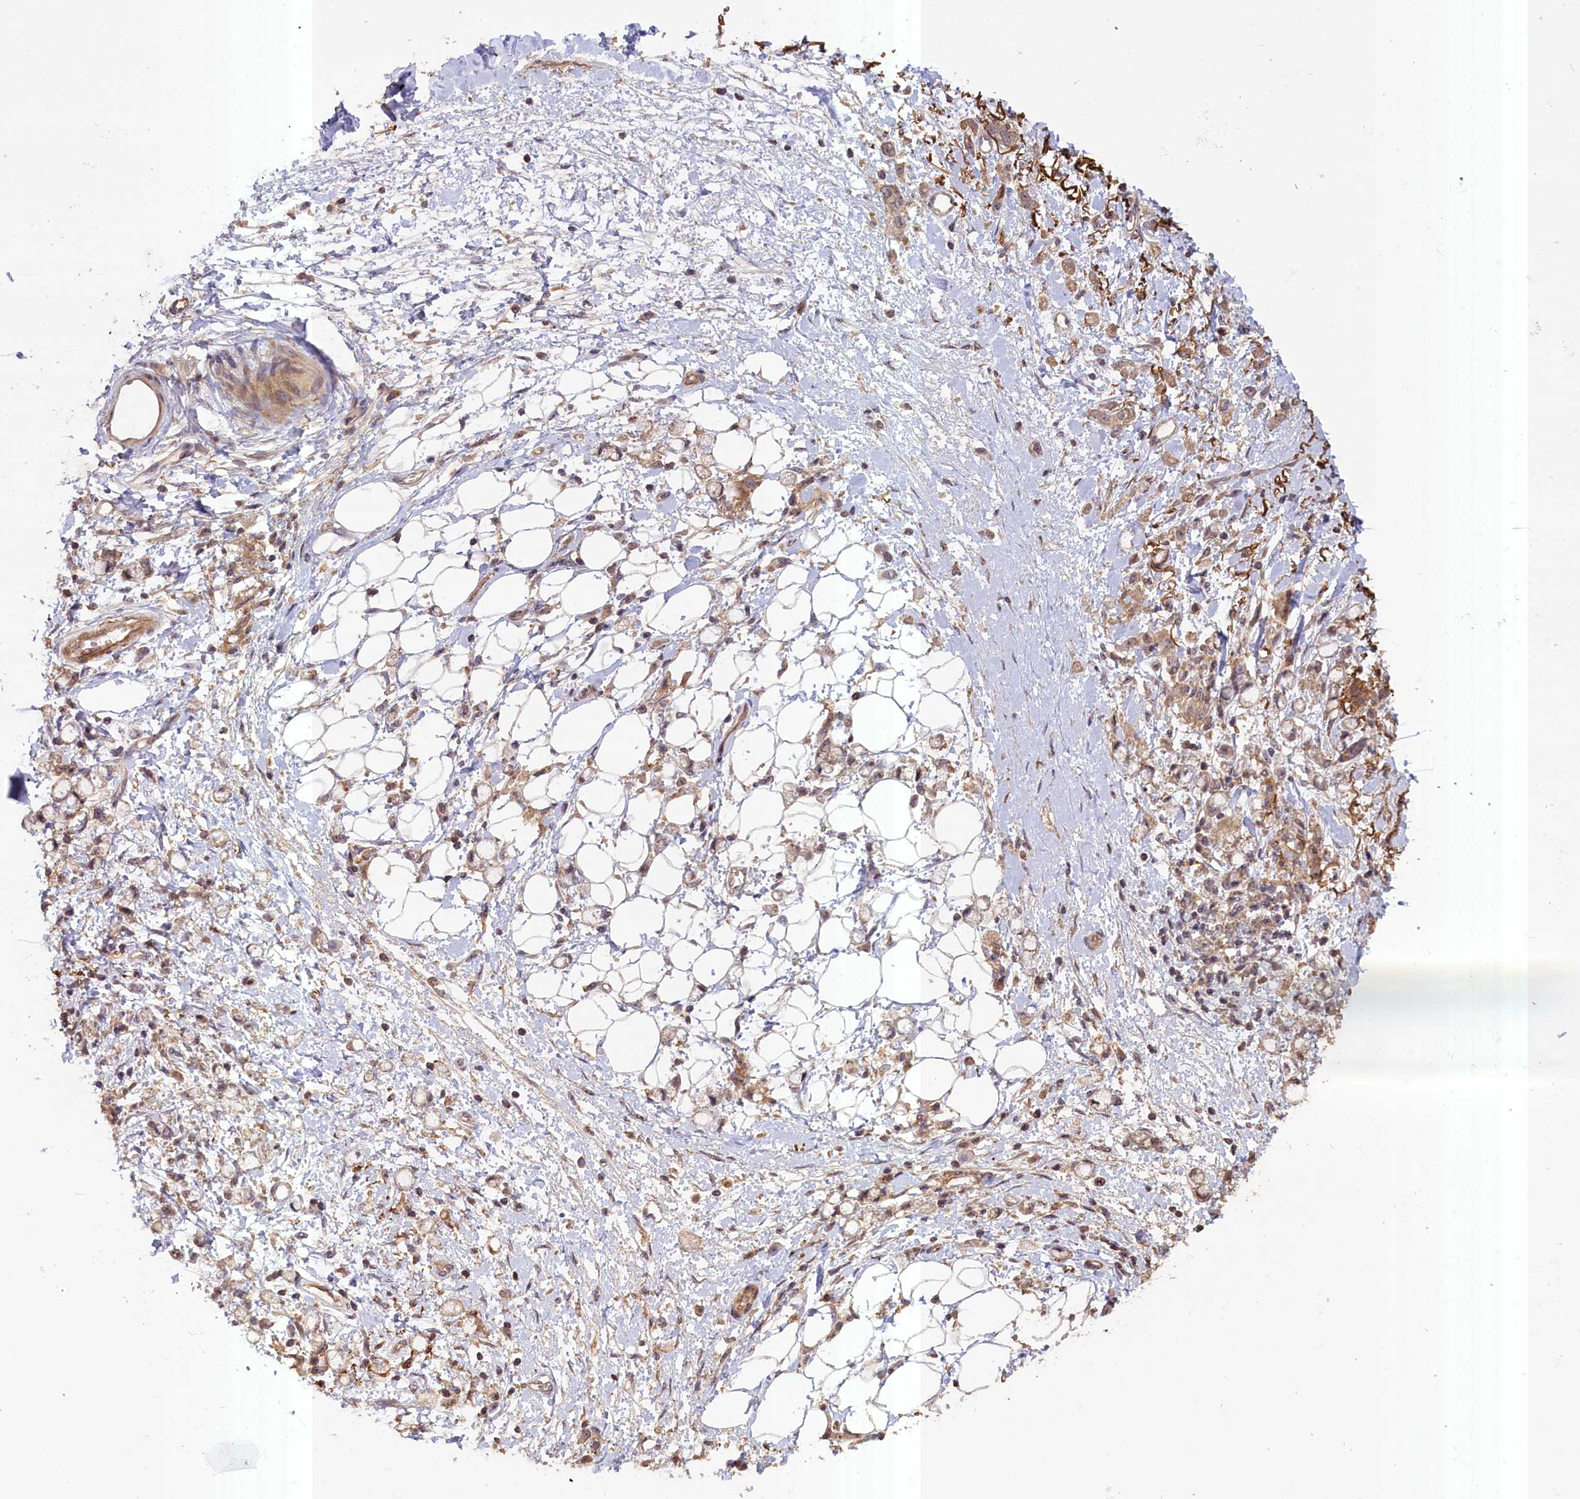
{"staining": {"intensity": "weak", "quantity": ">75%", "location": "cytoplasmic/membranous"}, "tissue": "stomach cancer", "cell_type": "Tumor cells", "image_type": "cancer", "snomed": [{"axis": "morphology", "description": "Adenocarcinoma, NOS"}, {"axis": "topography", "description": "Stomach"}], "caption": "Brown immunohistochemical staining in adenocarcinoma (stomach) demonstrates weak cytoplasmic/membranous positivity in approximately >75% of tumor cells. (DAB (3,3'-diaminobenzidine) IHC, brown staining for protein, blue staining for nuclei).", "gene": "FUZ", "patient": {"sex": "female", "age": 60}}